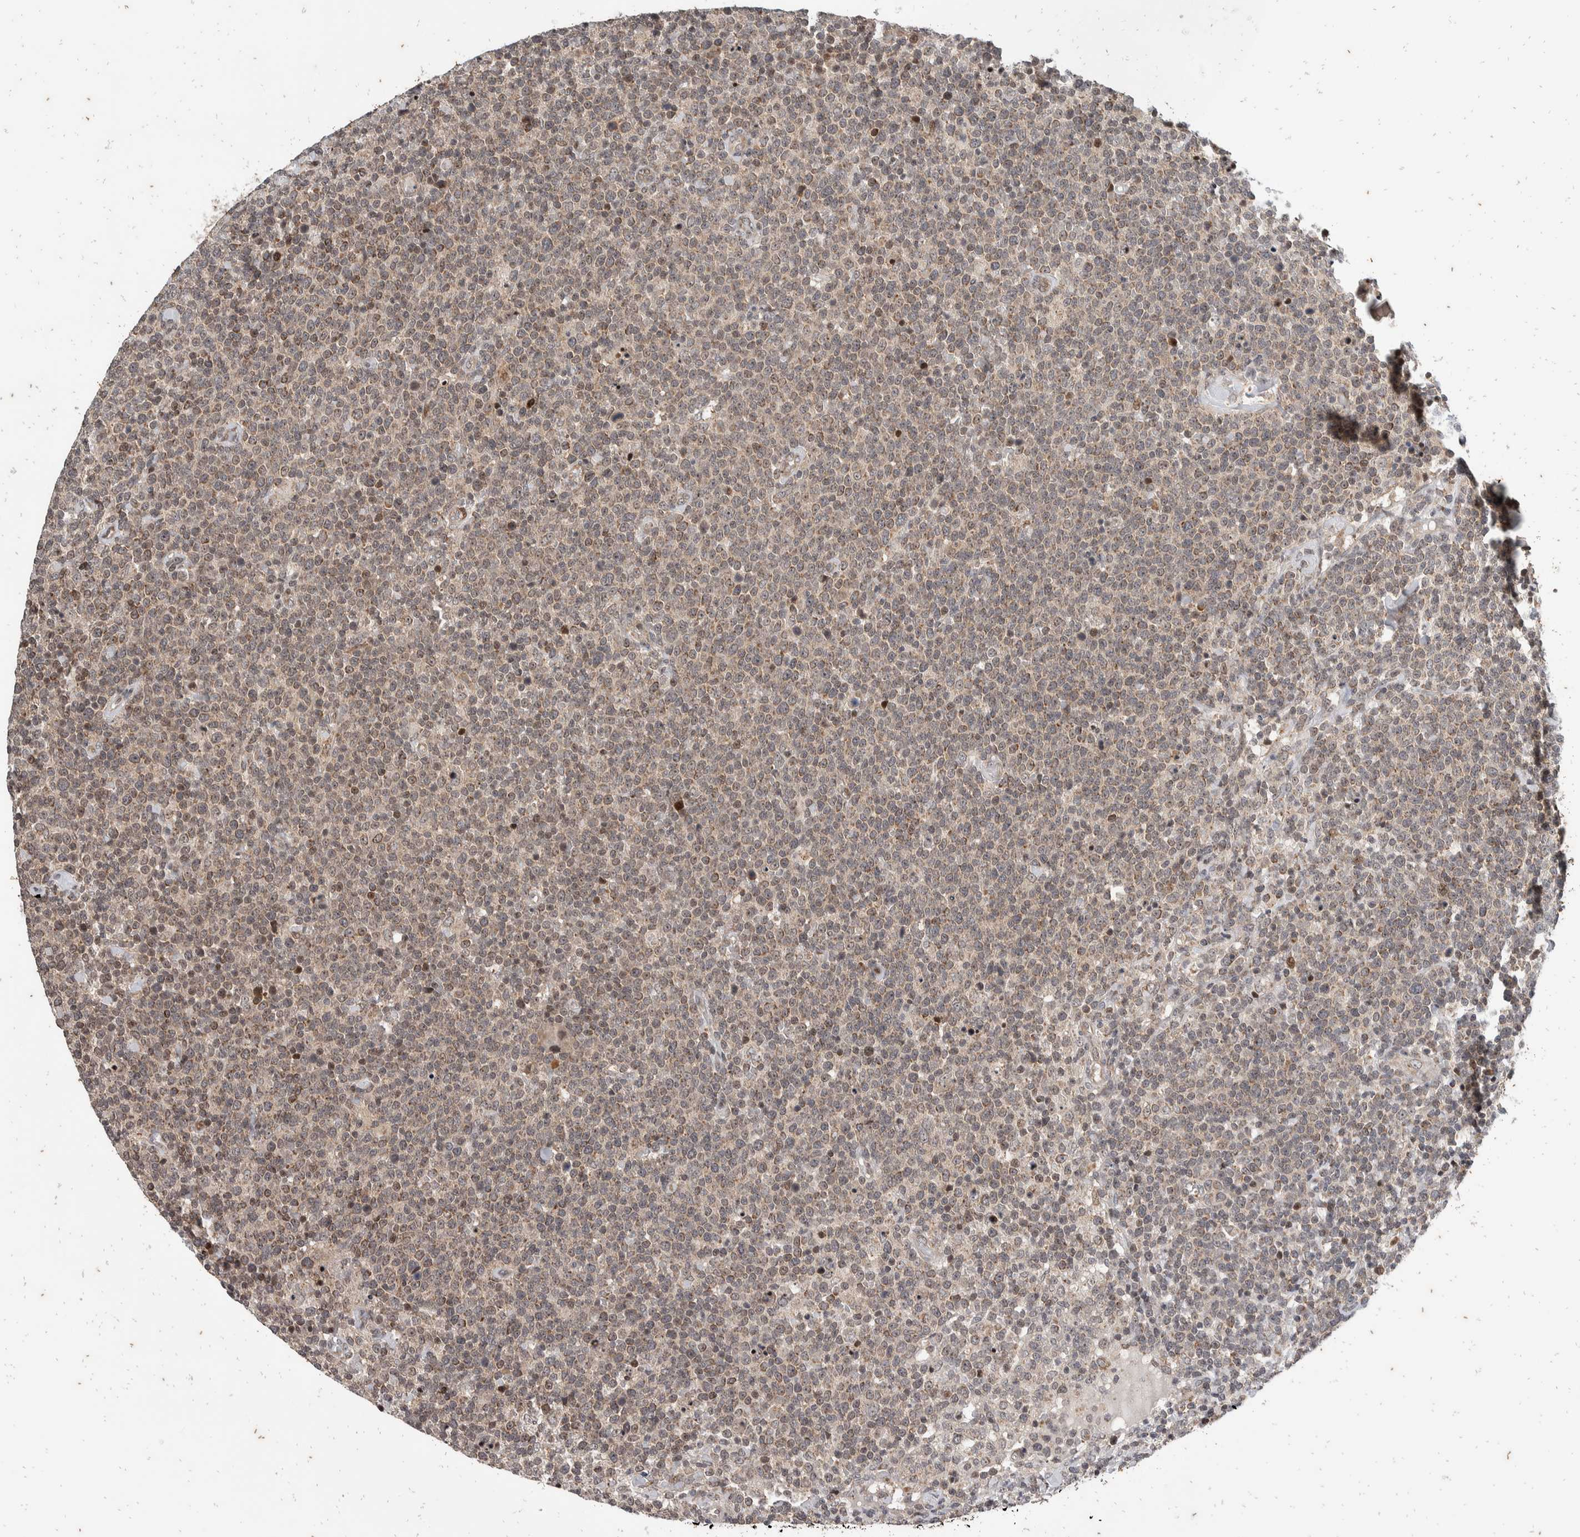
{"staining": {"intensity": "weak", "quantity": "25%-75%", "location": "nuclear"}, "tissue": "lymphoma", "cell_type": "Tumor cells", "image_type": "cancer", "snomed": [{"axis": "morphology", "description": "Malignant lymphoma, non-Hodgkin's type, High grade"}, {"axis": "topography", "description": "Lymph node"}], "caption": "Immunohistochemistry of human lymphoma reveals low levels of weak nuclear positivity in about 25%-75% of tumor cells.", "gene": "ATXN7L1", "patient": {"sex": "male", "age": 61}}